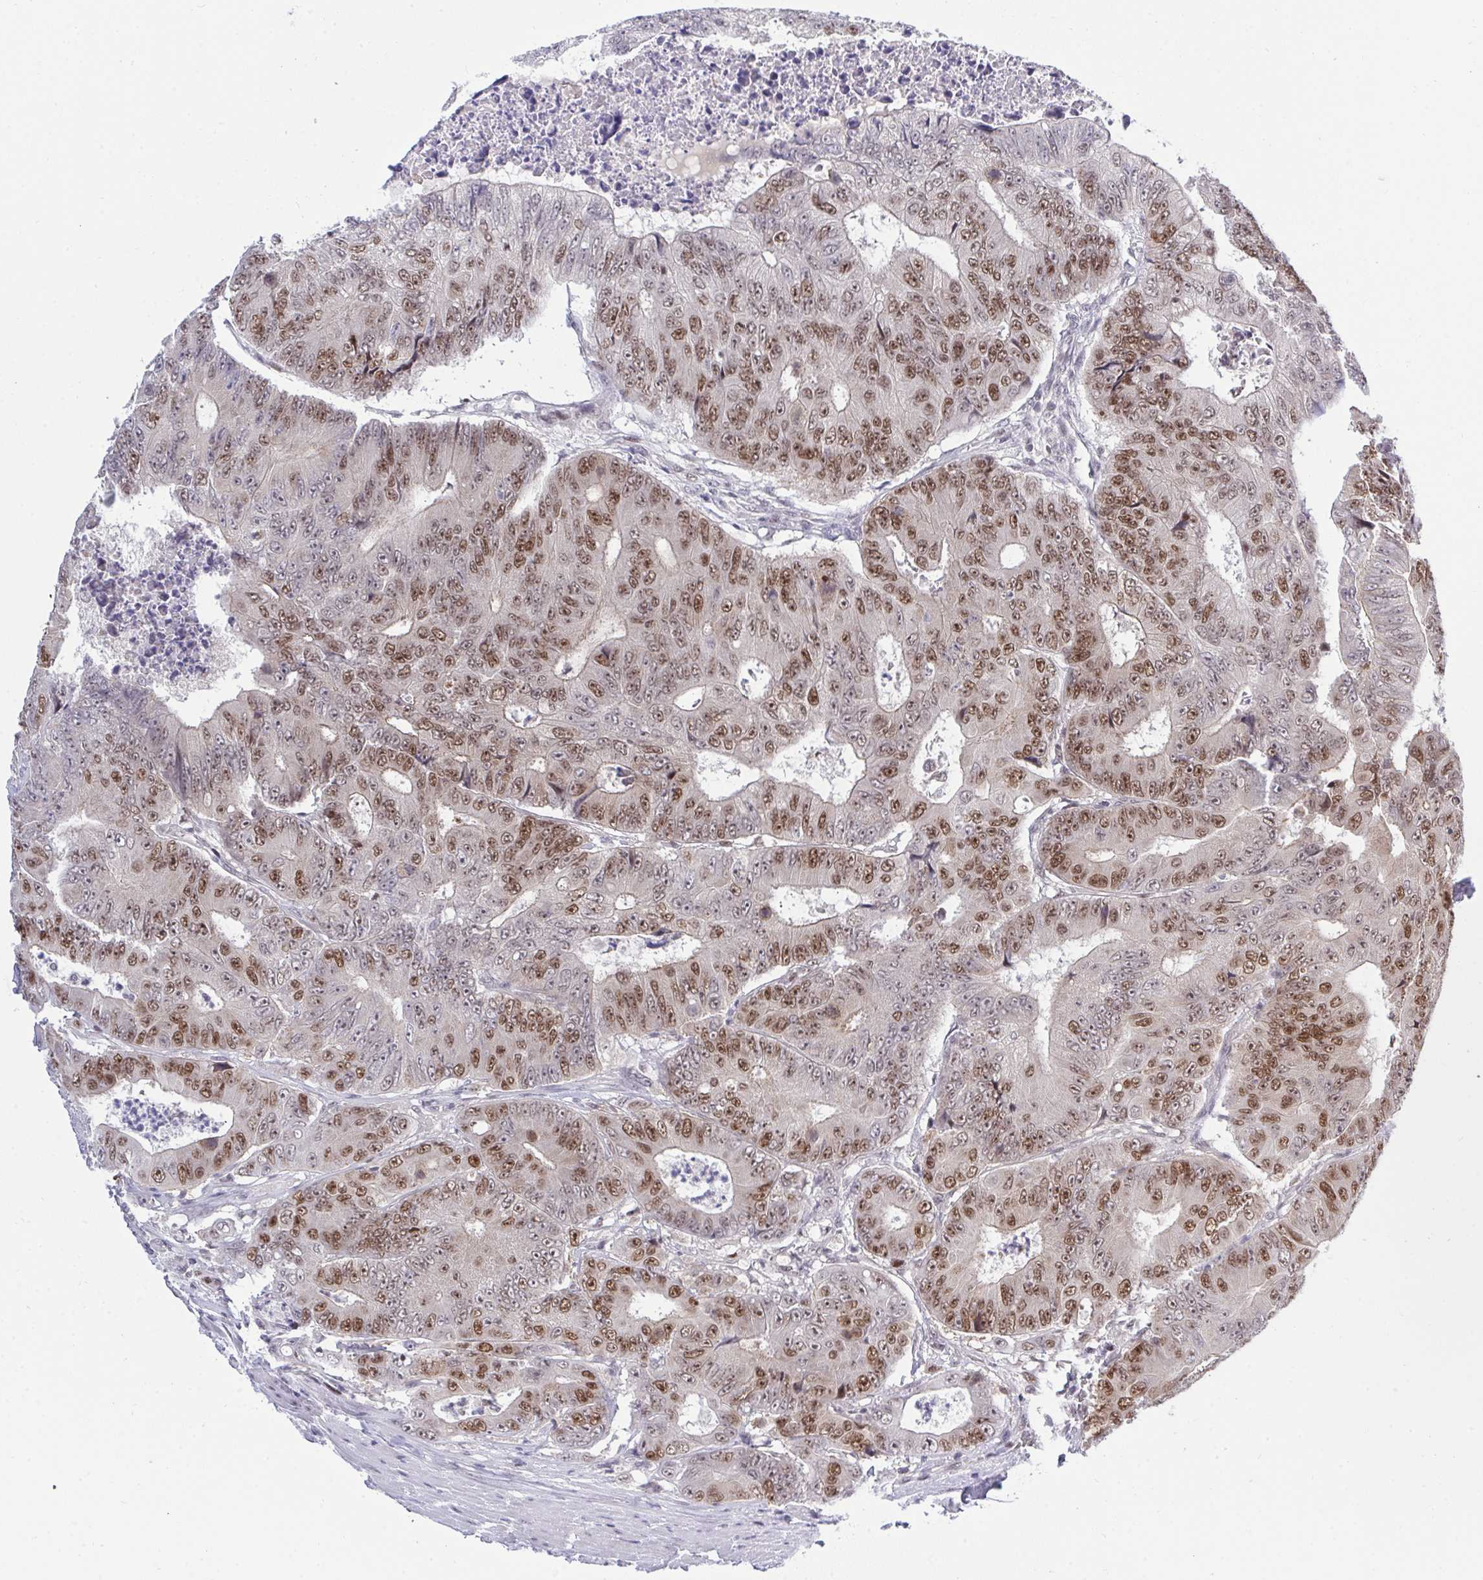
{"staining": {"intensity": "moderate", "quantity": ">75%", "location": "nuclear"}, "tissue": "colorectal cancer", "cell_type": "Tumor cells", "image_type": "cancer", "snomed": [{"axis": "morphology", "description": "Adenocarcinoma, NOS"}, {"axis": "topography", "description": "Colon"}], "caption": "This image displays IHC staining of adenocarcinoma (colorectal), with medium moderate nuclear staining in approximately >75% of tumor cells.", "gene": "RFC4", "patient": {"sex": "female", "age": 48}}